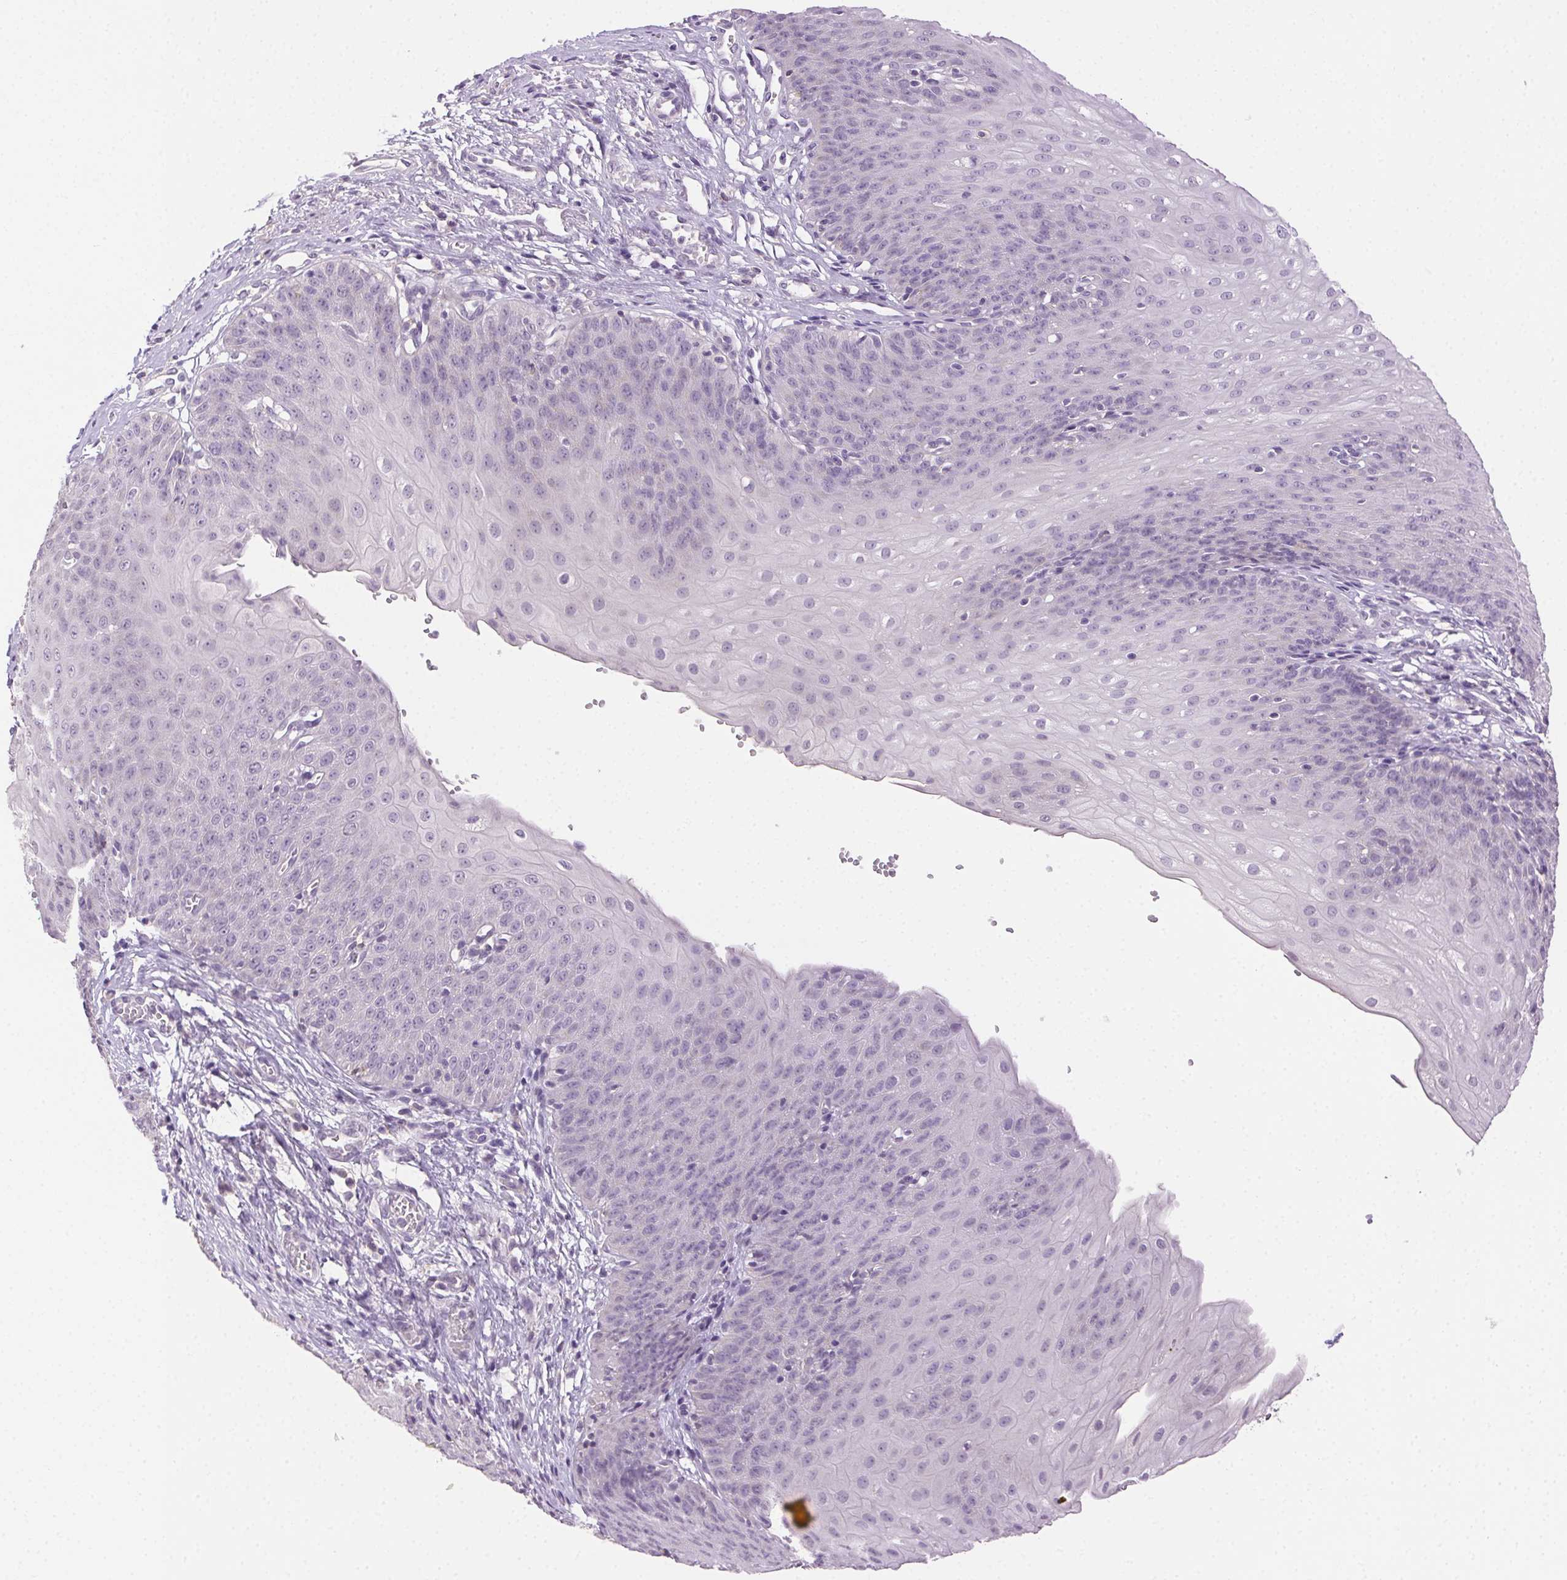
{"staining": {"intensity": "negative", "quantity": "none", "location": "none"}, "tissue": "esophagus", "cell_type": "Squamous epithelial cells", "image_type": "normal", "snomed": [{"axis": "morphology", "description": "Normal tissue, NOS"}, {"axis": "topography", "description": "Esophagus"}], "caption": "The immunohistochemistry histopathology image has no significant expression in squamous epithelial cells of esophagus.", "gene": "AKAP5", "patient": {"sex": "male", "age": 71}}